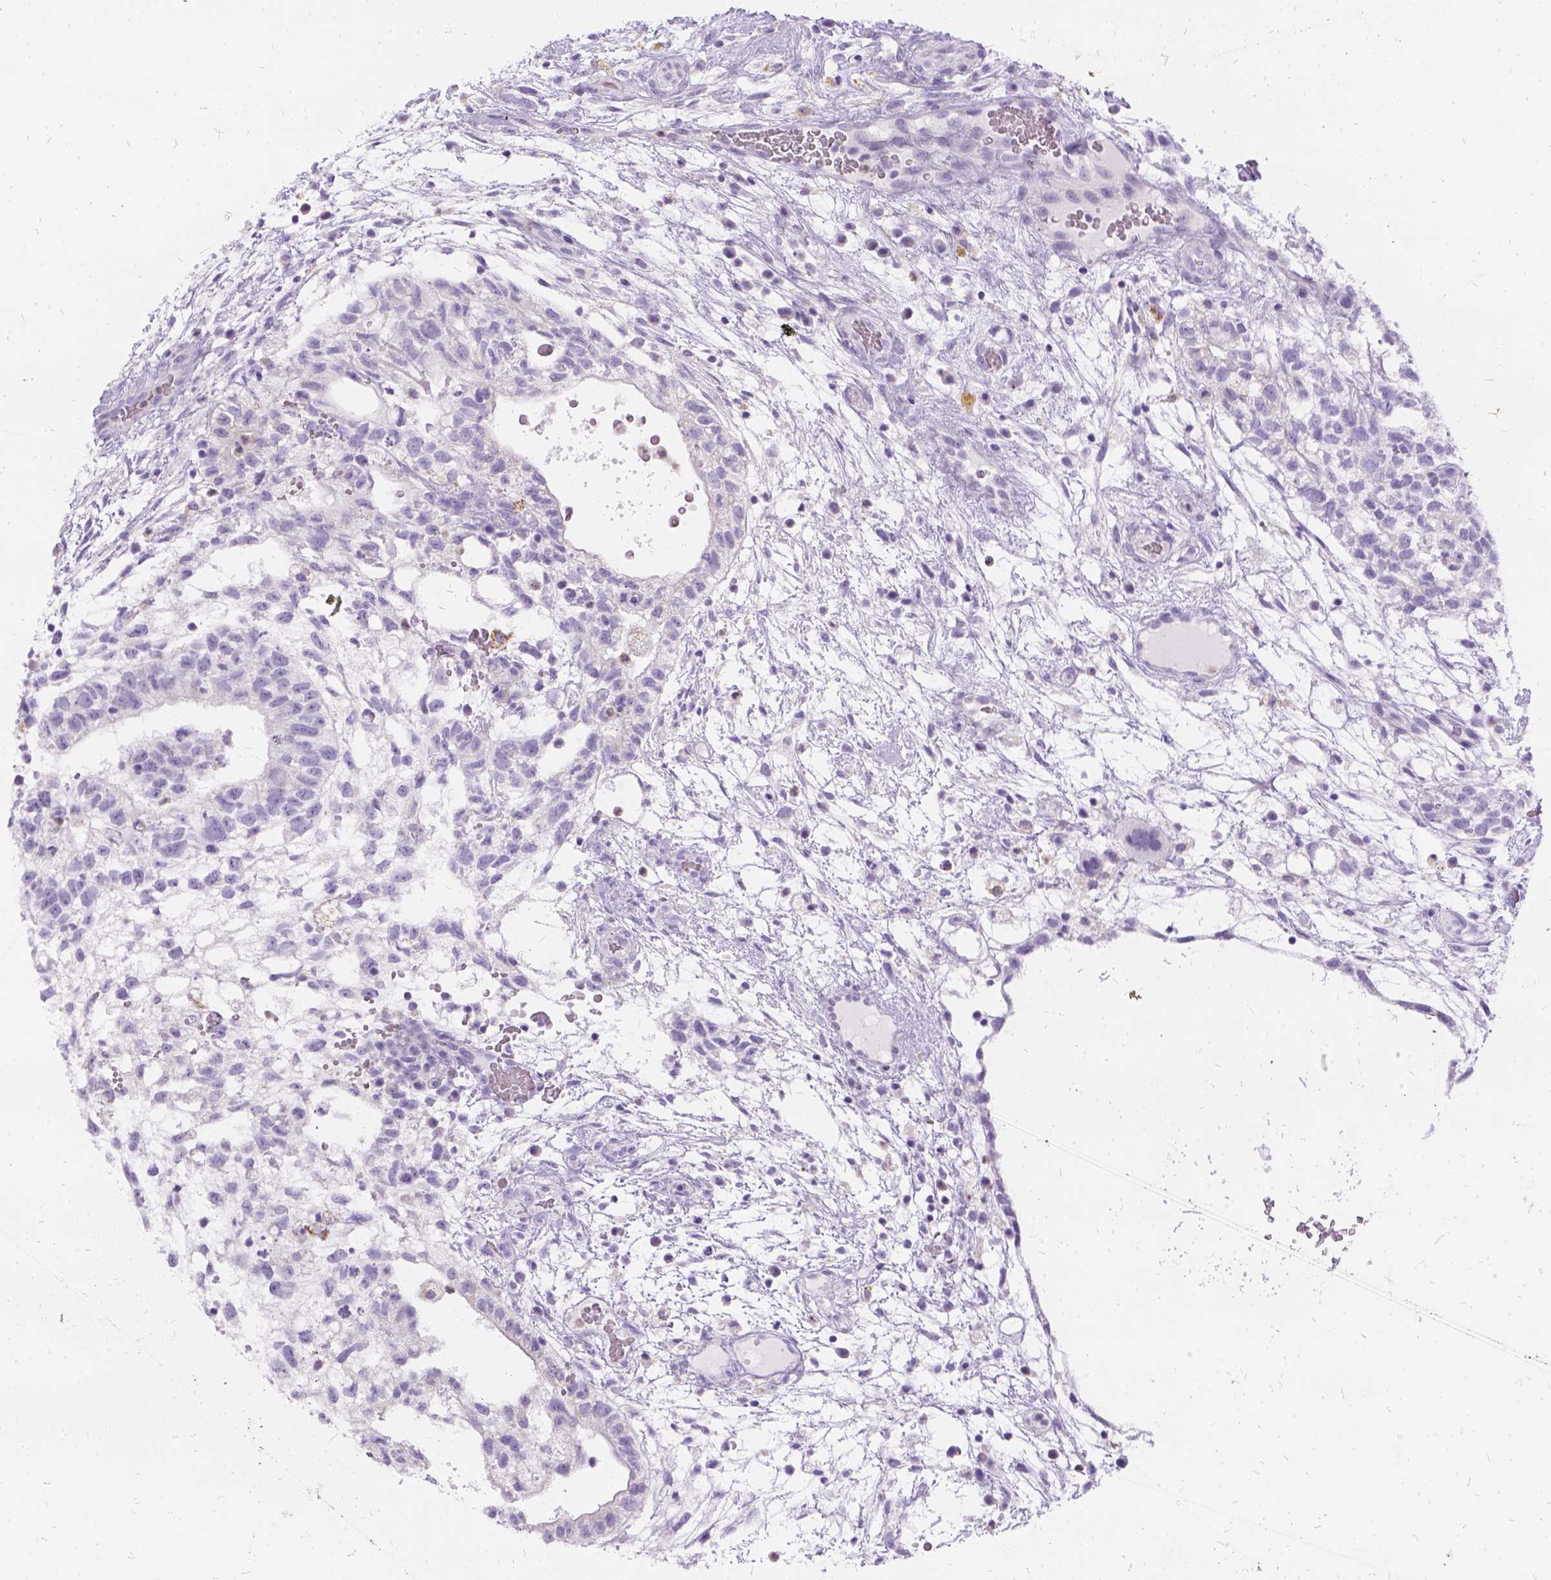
{"staining": {"intensity": "negative", "quantity": "none", "location": "none"}, "tissue": "testis cancer", "cell_type": "Tumor cells", "image_type": "cancer", "snomed": [{"axis": "morphology", "description": "Normal tissue, NOS"}, {"axis": "morphology", "description": "Carcinoma, Embryonal, NOS"}, {"axis": "topography", "description": "Testis"}], "caption": "Histopathology image shows no protein staining in tumor cells of testis cancer tissue.", "gene": "FDX1", "patient": {"sex": "male", "age": 32}}